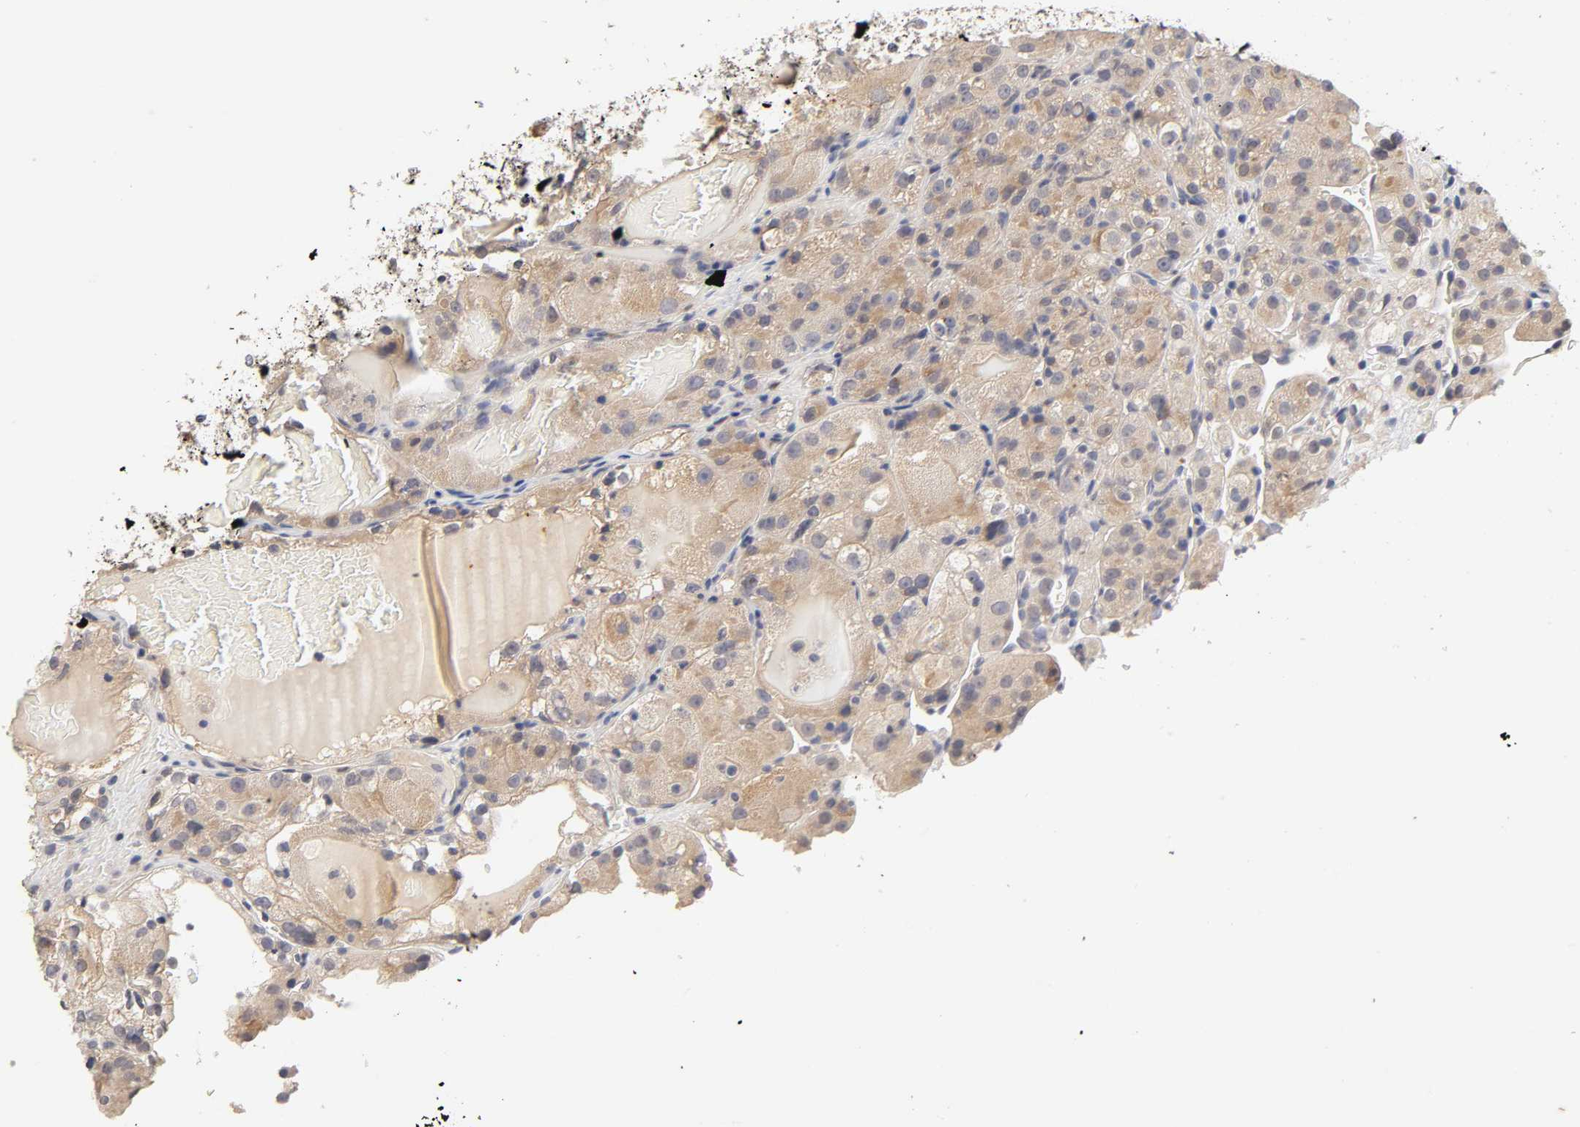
{"staining": {"intensity": "weak", "quantity": ">75%", "location": "cytoplasmic/membranous"}, "tissue": "renal cancer", "cell_type": "Tumor cells", "image_type": "cancer", "snomed": [{"axis": "morphology", "description": "Normal tissue, NOS"}, {"axis": "morphology", "description": "Adenocarcinoma, NOS"}, {"axis": "topography", "description": "Kidney"}], "caption": "Brown immunohistochemical staining in adenocarcinoma (renal) exhibits weak cytoplasmic/membranous staining in approximately >75% of tumor cells.", "gene": "CXADR", "patient": {"sex": "male", "age": 61}}